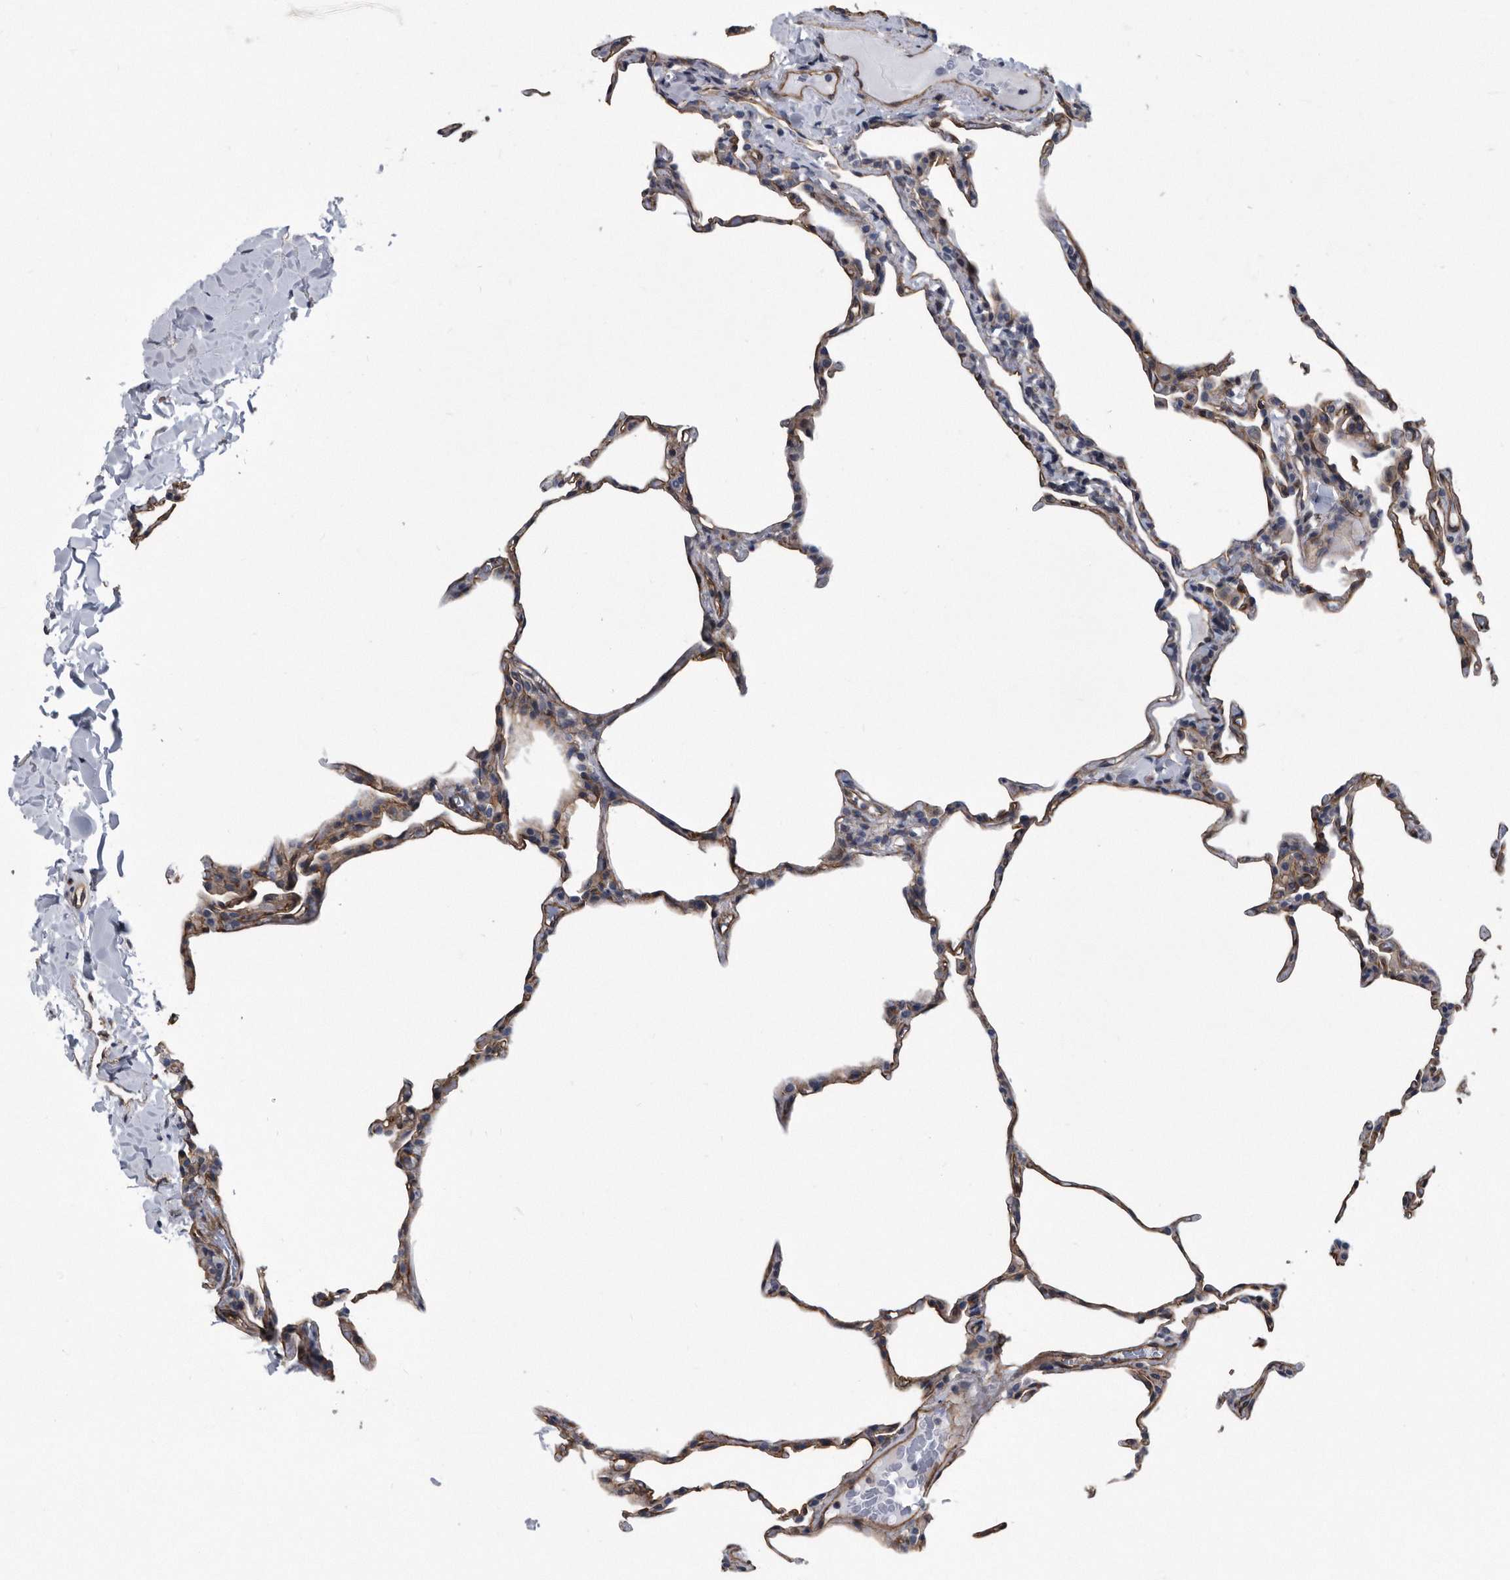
{"staining": {"intensity": "negative", "quantity": "none", "location": "none"}, "tissue": "lung", "cell_type": "Alveolar cells", "image_type": "normal", "snomed": [{"axis": "morphology", "description": "Normal tissue, NOS"}, {"axis": "topography", "description": "Lung"}], "caption": "The photomicrograph demonstrates no significant expression in alveolar cells of lung. (DAB immunohistochemistry, high magnification).", "gene": "ARMCX1", "patient": {"sex": "male", "age": 20}}